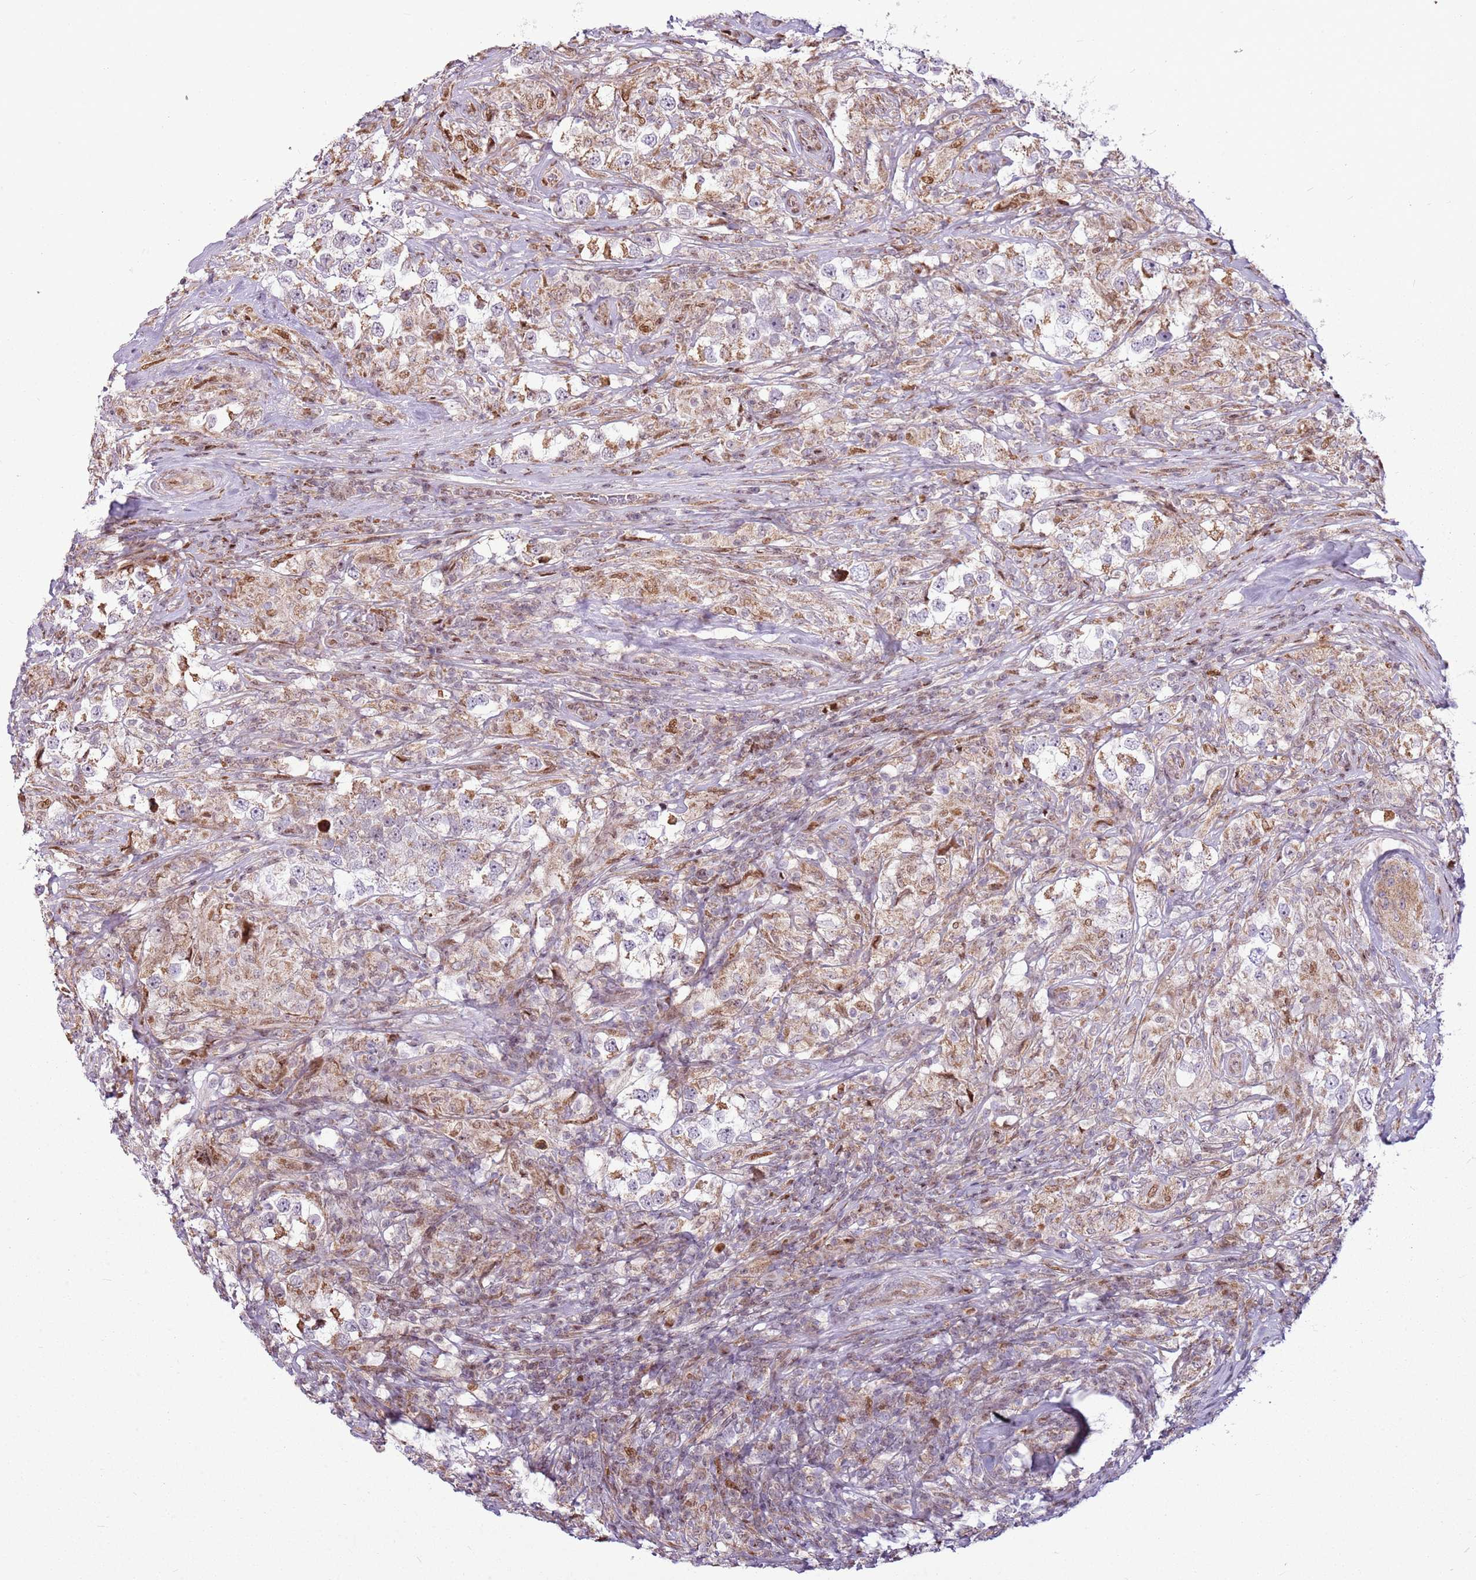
{"staining": {"intensity": "negative", "quantity": "none", "location": "none"}, "tissue": "testis cancer", "cell_type": "Tumor cells", "image_type": "cancer", "snomed": [{"axis": "morphology", "description": "Seminoma, NOS"}, {"axis": "topography", "description": "Testis"}], "caption": "IHC histopathology image of human testis cancer stained for a protein (brown), which displays no staining in tumor cells.", "gene": "PCTP", "patient": {"sex": "male", "age": 46}}